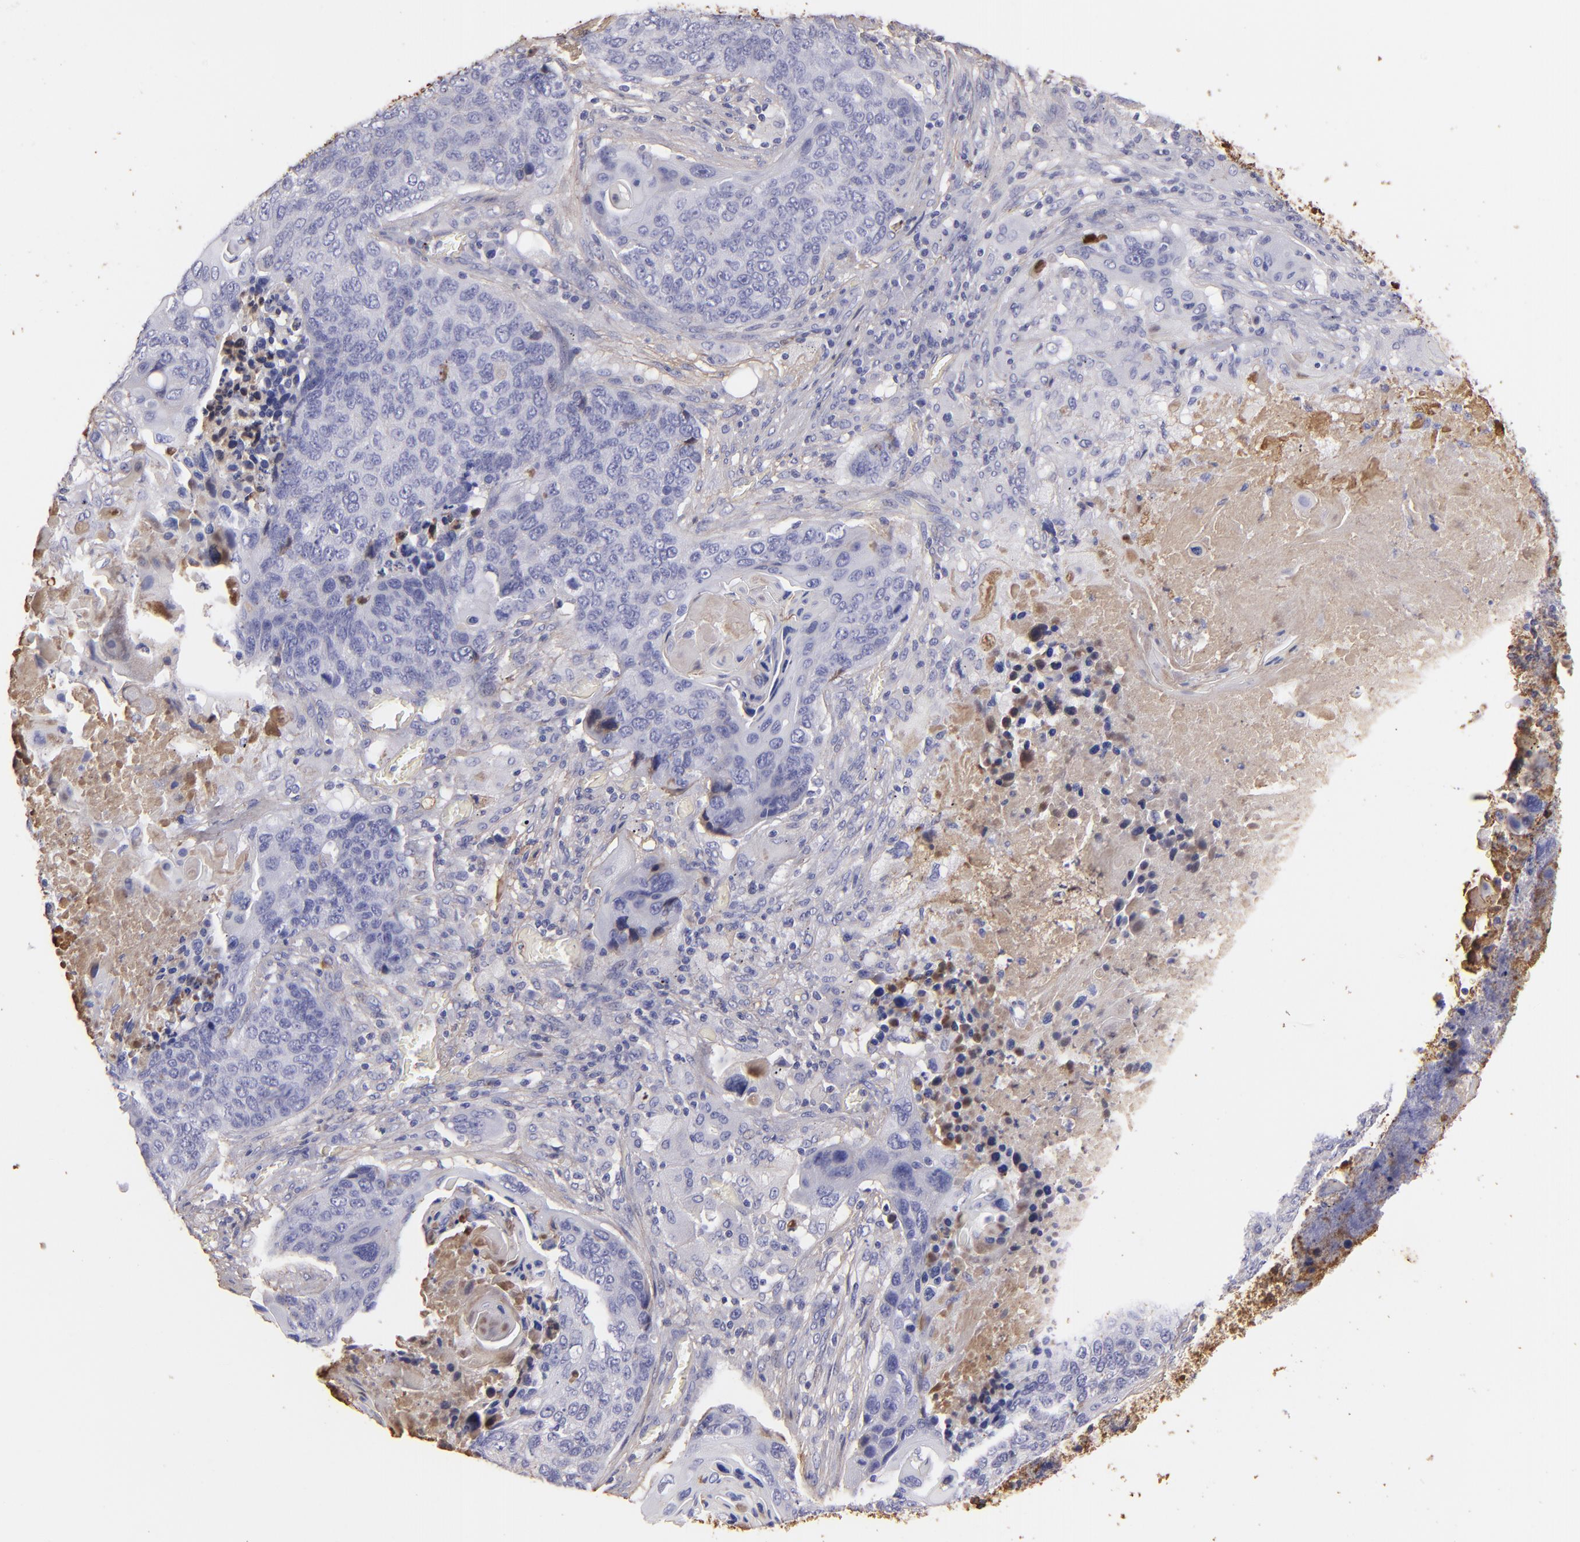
{"staining": {"intensity": "weak", "quantity": "<25%", "location": "cytoplasmic/membranous"}, "tissue": "lung cancer", "cell_type": "Tumor cells", "image_type": "cancer", "snomed": [{"axis": "morphology", "description": "Squamous cell carcinoma, NOS"}, {"axis": "topography", "description": "Lung"}], "caption": "Tumor cells are negative for brown protein staining in lung cancer (squamous cell carcinoma).", "gene": "FGB", "patient": {"sex": "male", "age": 68}}